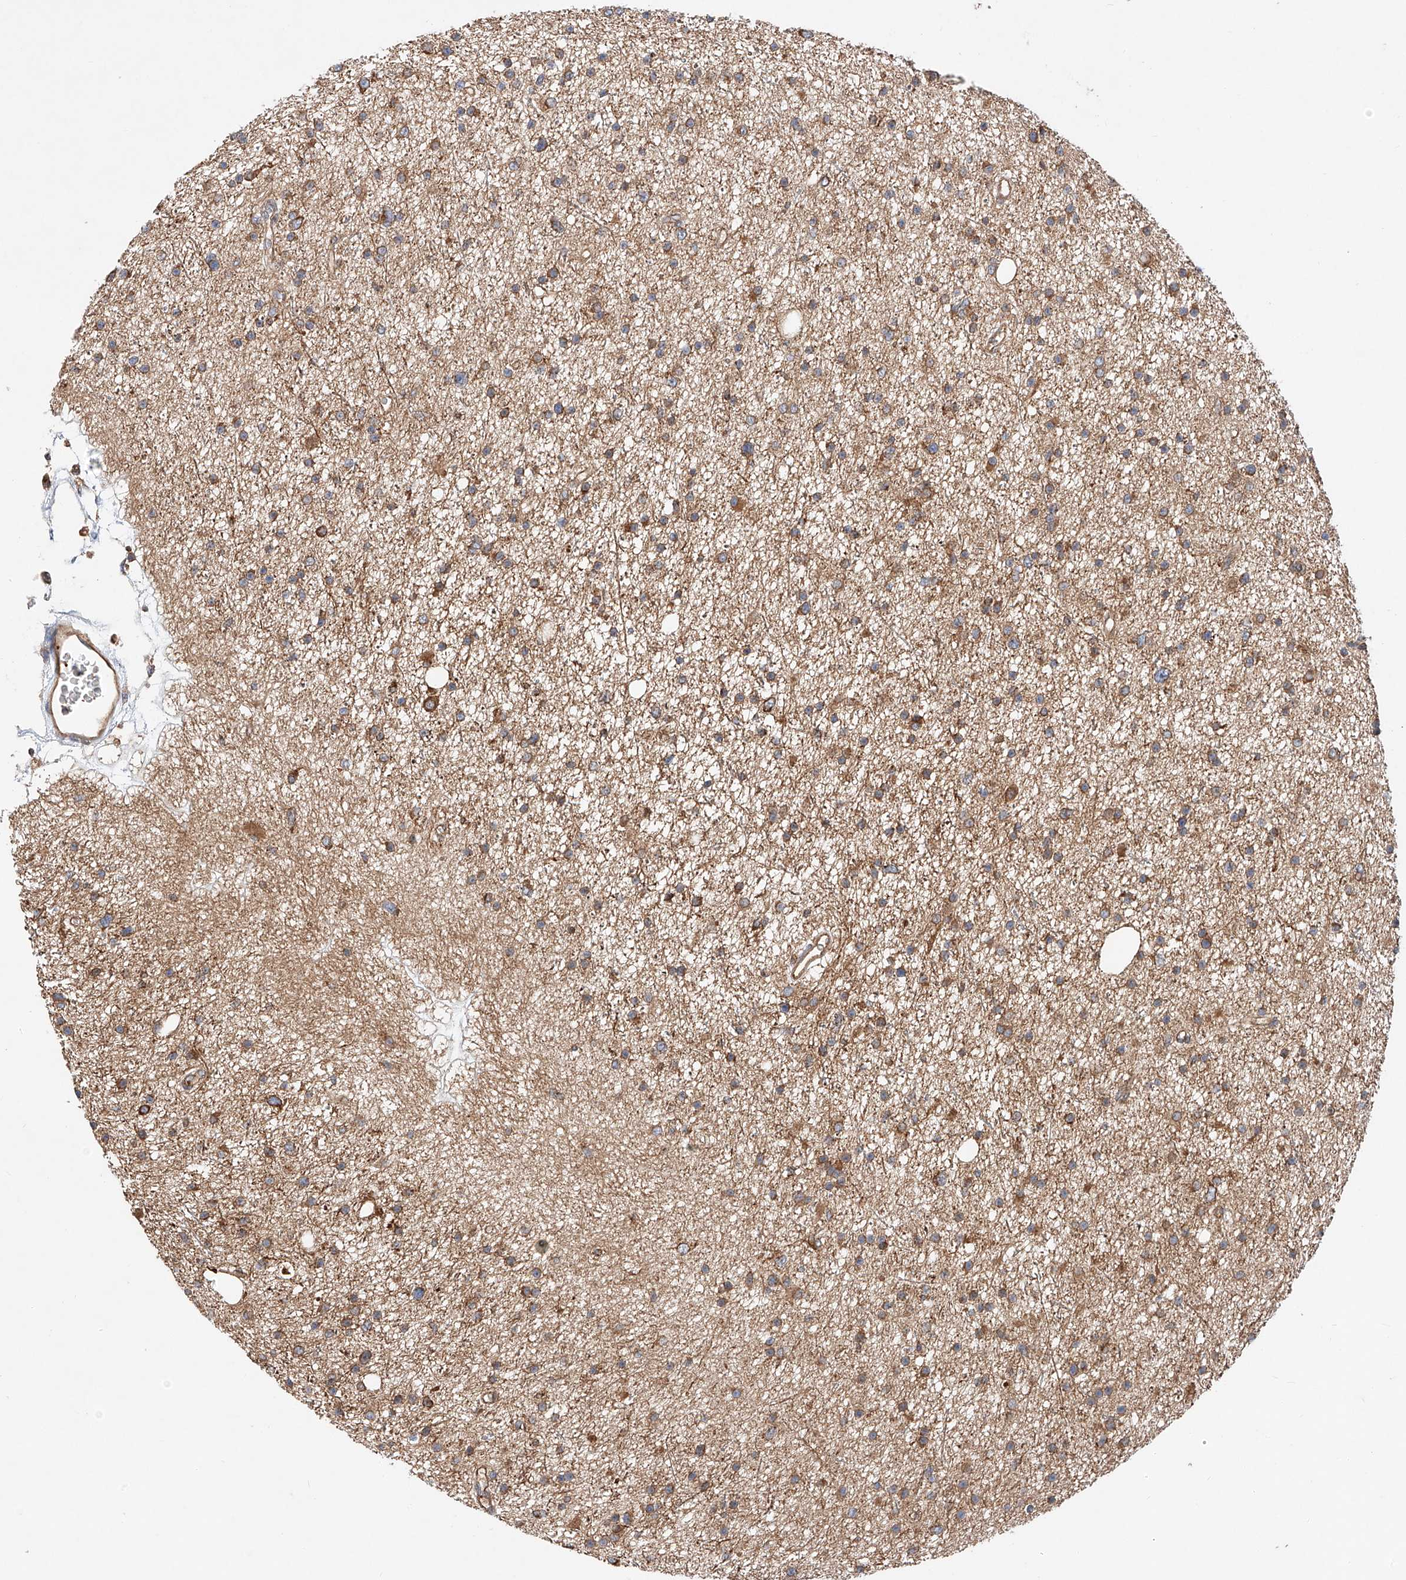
{"staining": {"intensity": "moderate", "quantity": ">75%", "location": "cytoplasmic/membranous"}, "tissue": "glioma", "cell_type": "Tumor cells", "image_type": "cancer", "snomed": [{"axis": "morphology", "description": "Glioma, malignant, Low grade"}, {"axis": "topography", "description": "Cerebral cortex"}], "caption": "DAB (3,3'-diaminobenzidine) immunohistochemical staining of malignant low-grade glioma demonstrates moderate cytoplasmic/membranous protein staining in about >75% of tumor cells.", "gene": "NR1D1", "patient": {"sex": "female", "age": 39}}